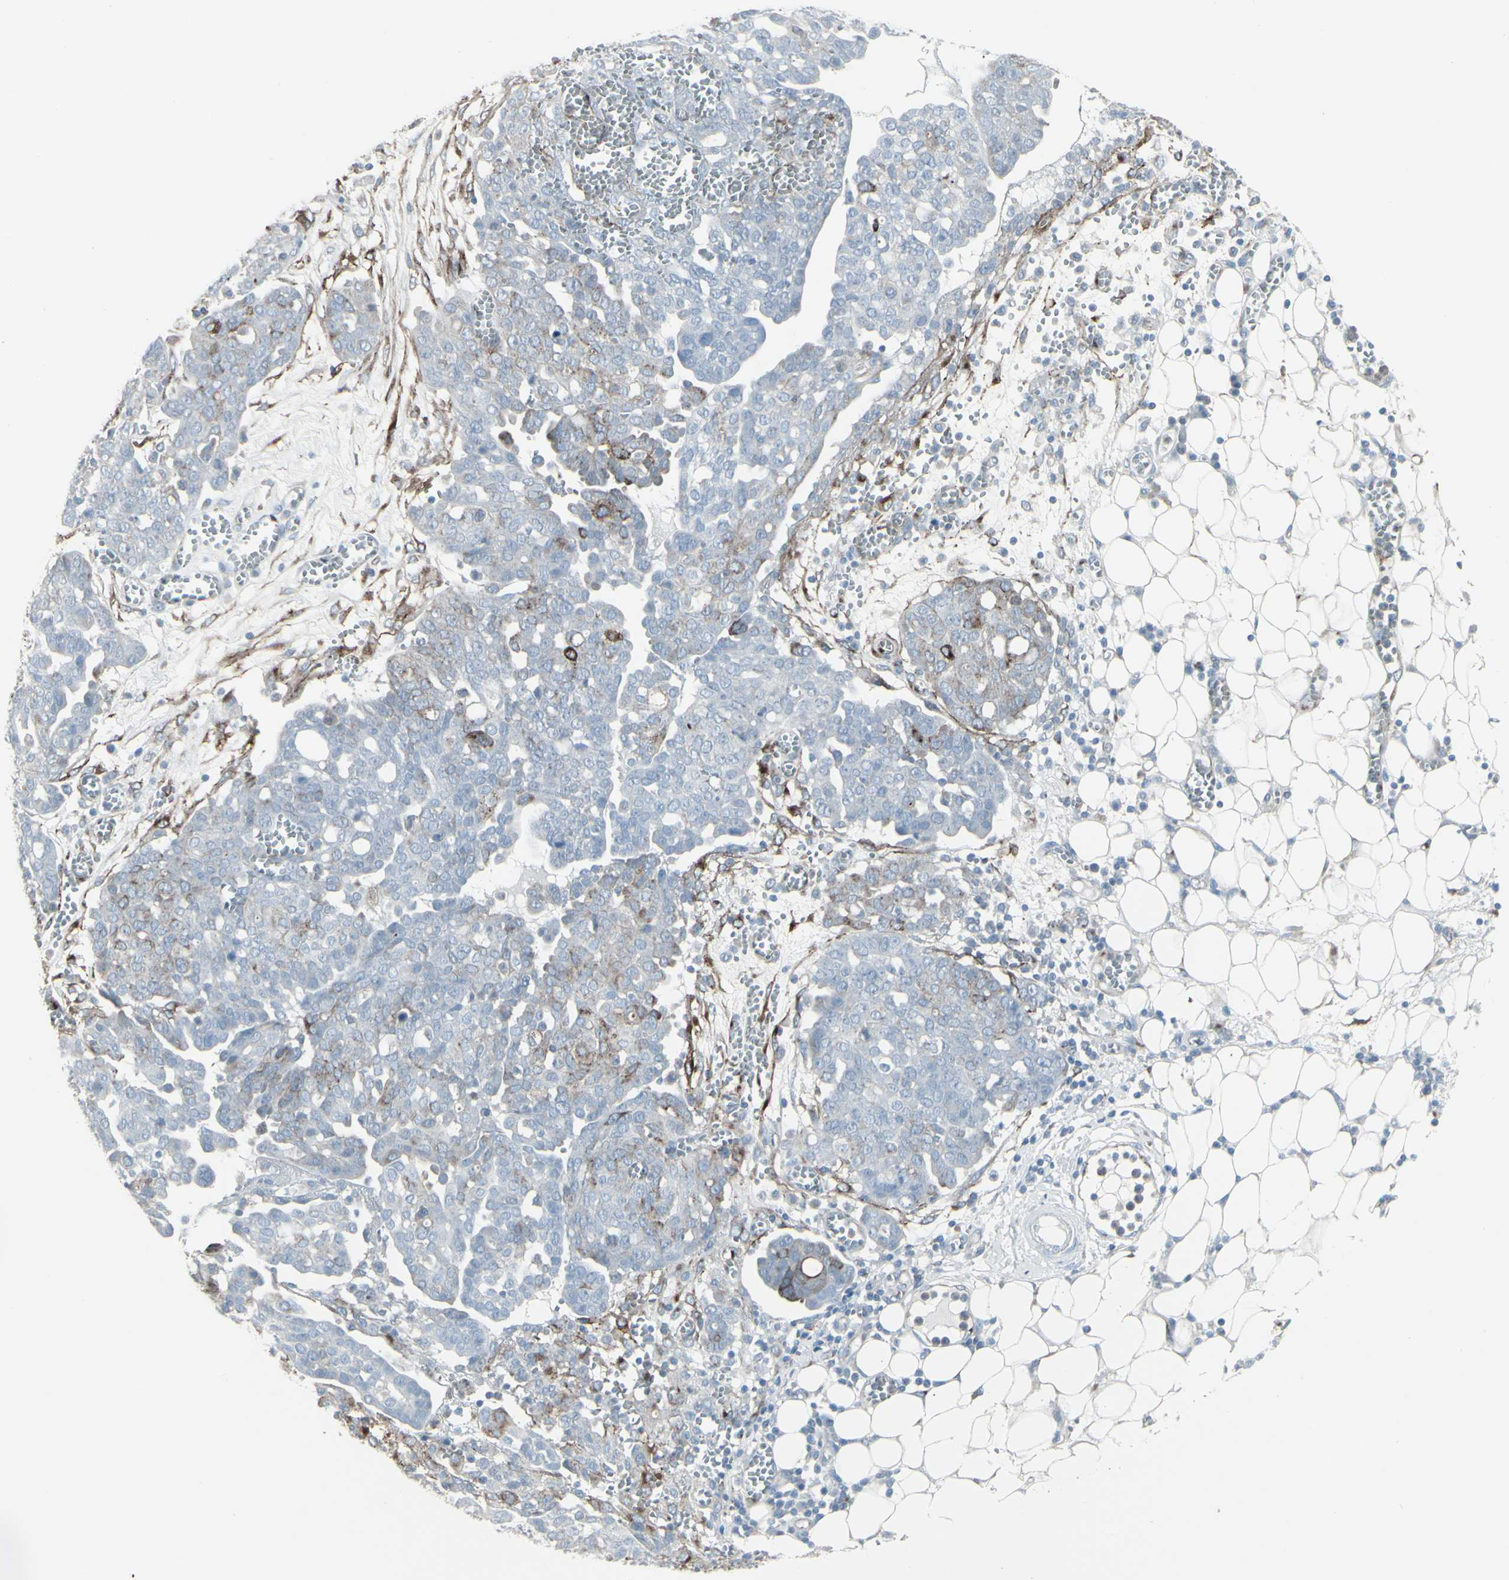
{"staining": {"intensity": "weak", "quantity": "<25%", "location": "cytoplasmic/membranous"}, "tissue": "ovarian cancer", "cell_type": "Tumor cells", "image_type": "cancer", "snomed": [{"axis": "morphology", "description": "Cystadenocarcinoma, serous, NOS"}, {"axis": "topography", "description": "Soft tissue"}, {"axis": "topography", "description": "Ovary"}], "caption": "Ovarian cancer (serous cystadenocarcinoma) was stained to show a protein in brown. There is no significant positivity in tumor cells.", "gene": "GJA1", "patient": {"sex": "female", "age": 57}}